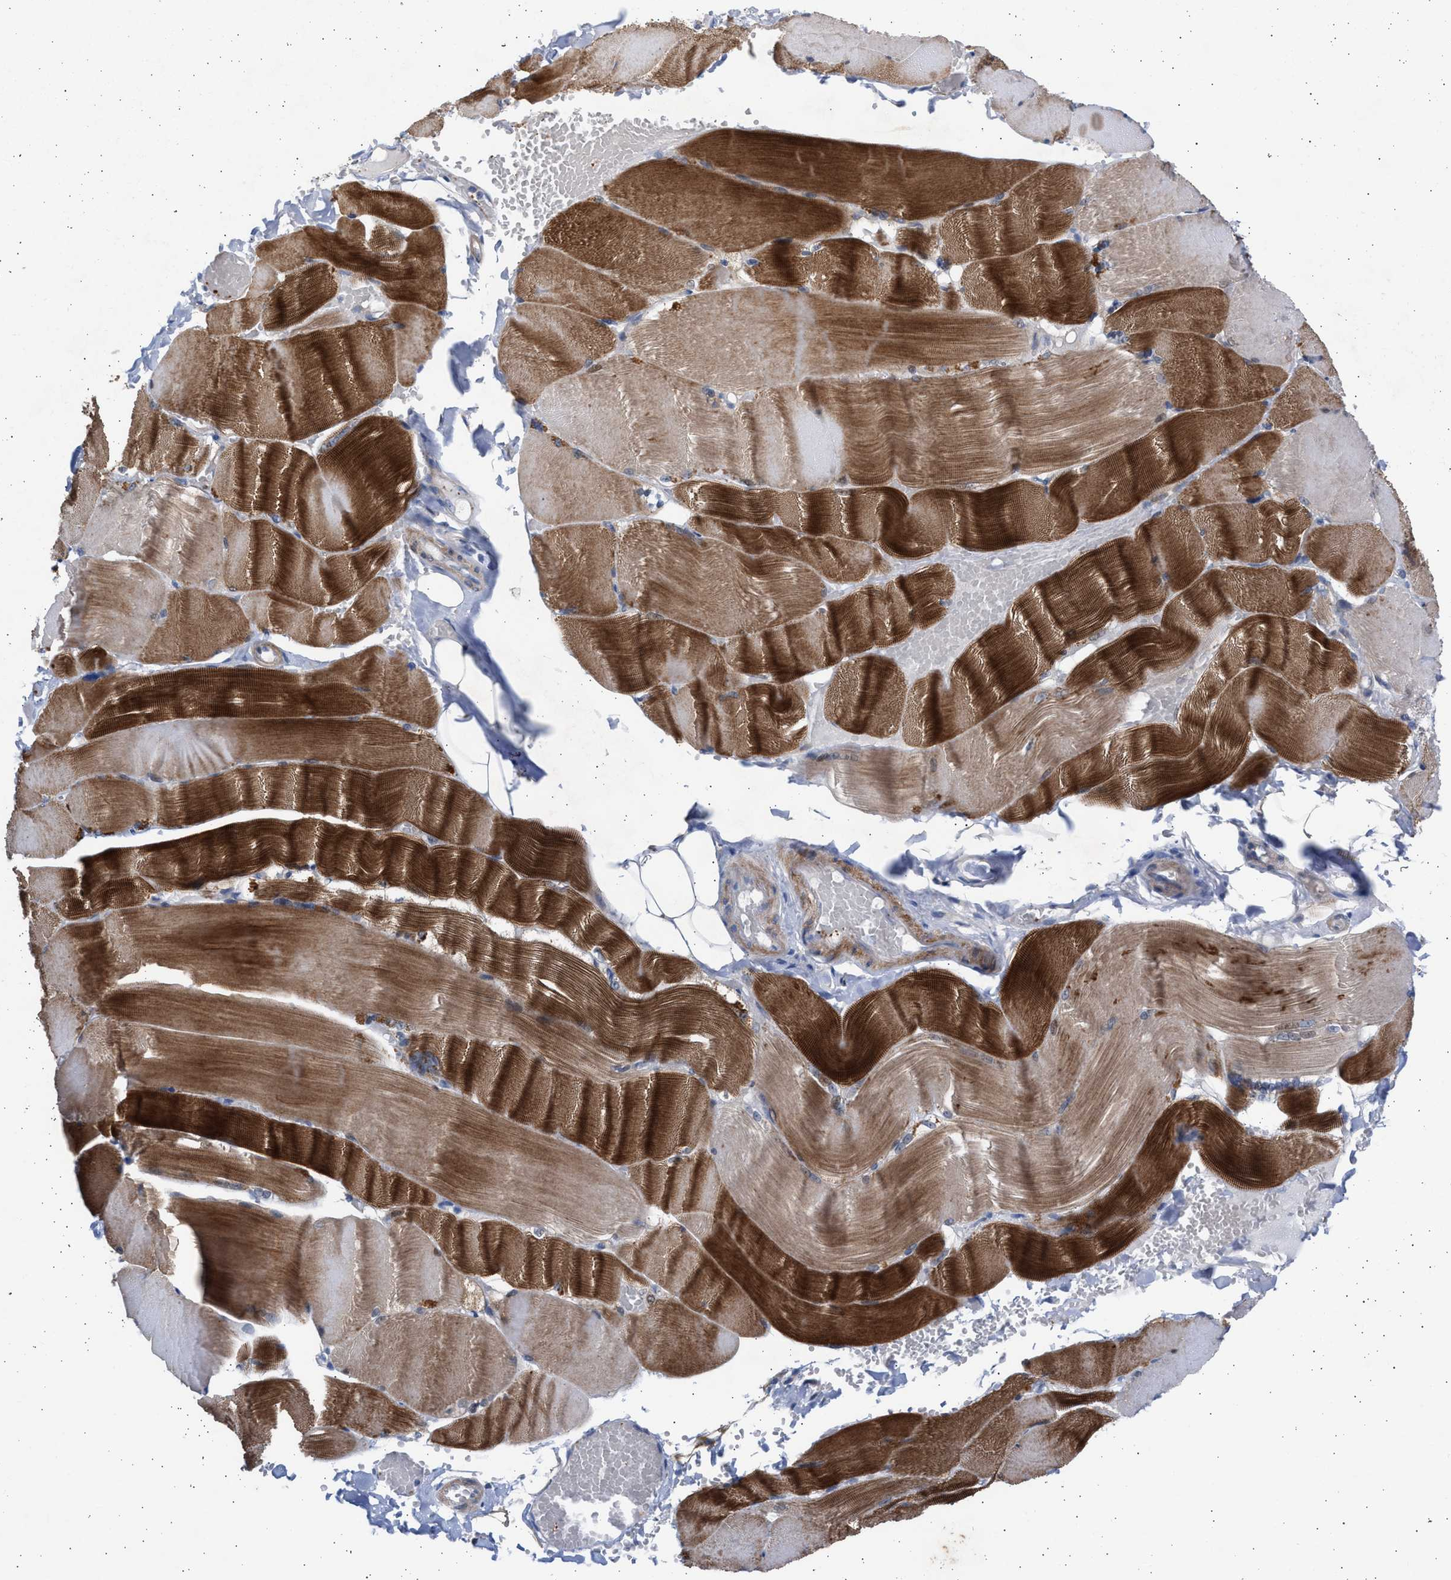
{"staining": {"intensity": "strong", "quantity": ">75%", "location": "cytoplasmic/membranous"}, "tissue": "skeletal muscle", "cell_type": "Myocytes", "image_type": "normal", "snomed": [{"axis": "morphology", "description": "Normal tissue, NOS"}, {"axis": "topography", "description": "Skin"}, {"axis": "topography", "description": "Skeletal muscle"}], "caption": "This image exhibits immunohistochemistry (IHC) staining of unremarkable skeletal muscle, with high strong cytoplasmic/membranous staining in about >75% of myocytes.", "gene": "NBR1", "patient": {"sex": "male", "age": 83}}